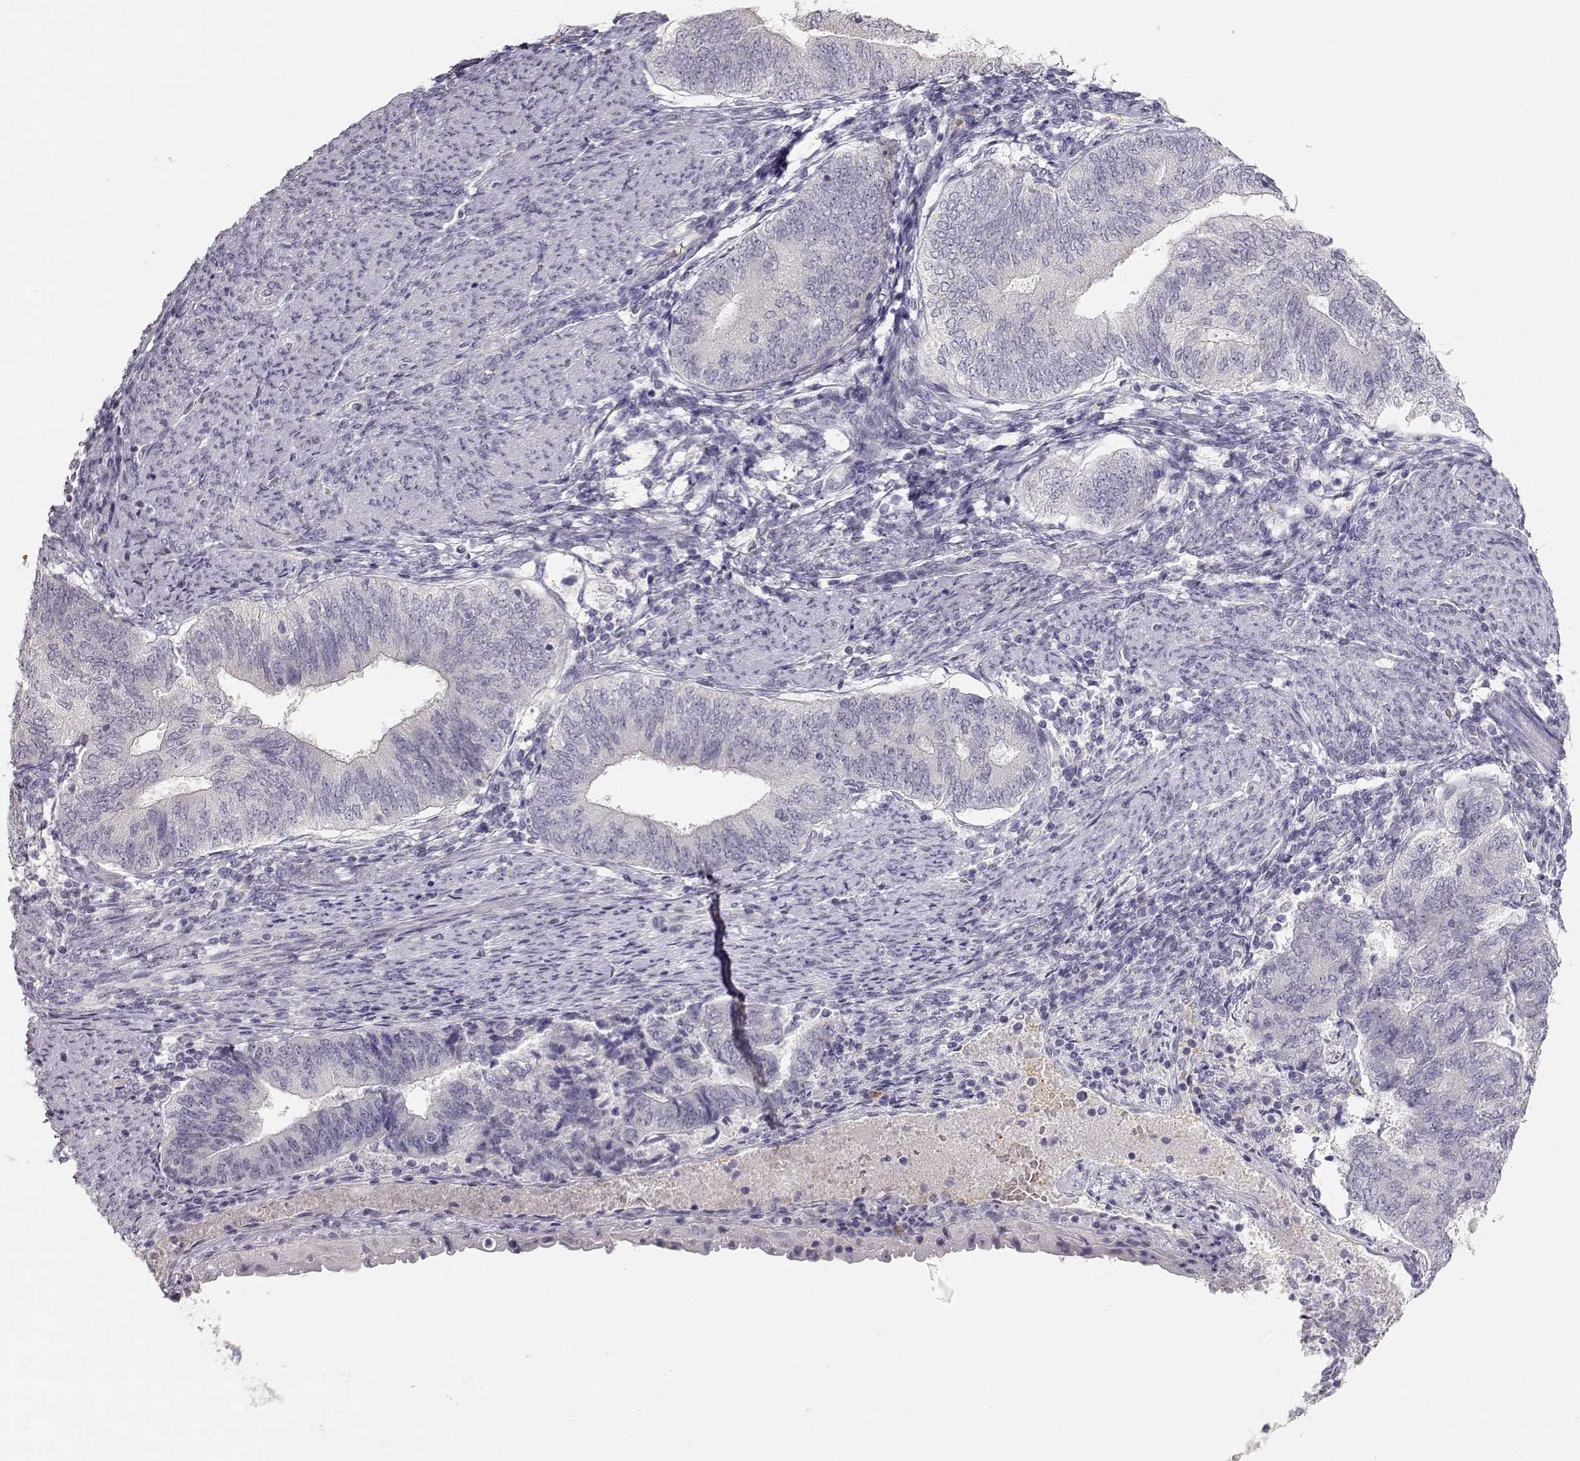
{"staining": {"intensity": "negative", "quantity": "none", "location": "none"}, "tissue": "endometrial cancer", "cell_type": "Tumor cells", "image_type": "cancer", "snomed": [{"axis": "morphology", "description": "Adenocarcinoma, NOS"}, {"axis": "topography", "description": "Endometrium"}], "caption": "A high-resolution micrograph shows IHC staining of endometrial cancer (adenocarcinoma), which reveals no significant positivity in tumor cells.", "gene": "TTC26", "patient": {"sex": "female", "age": 65}}